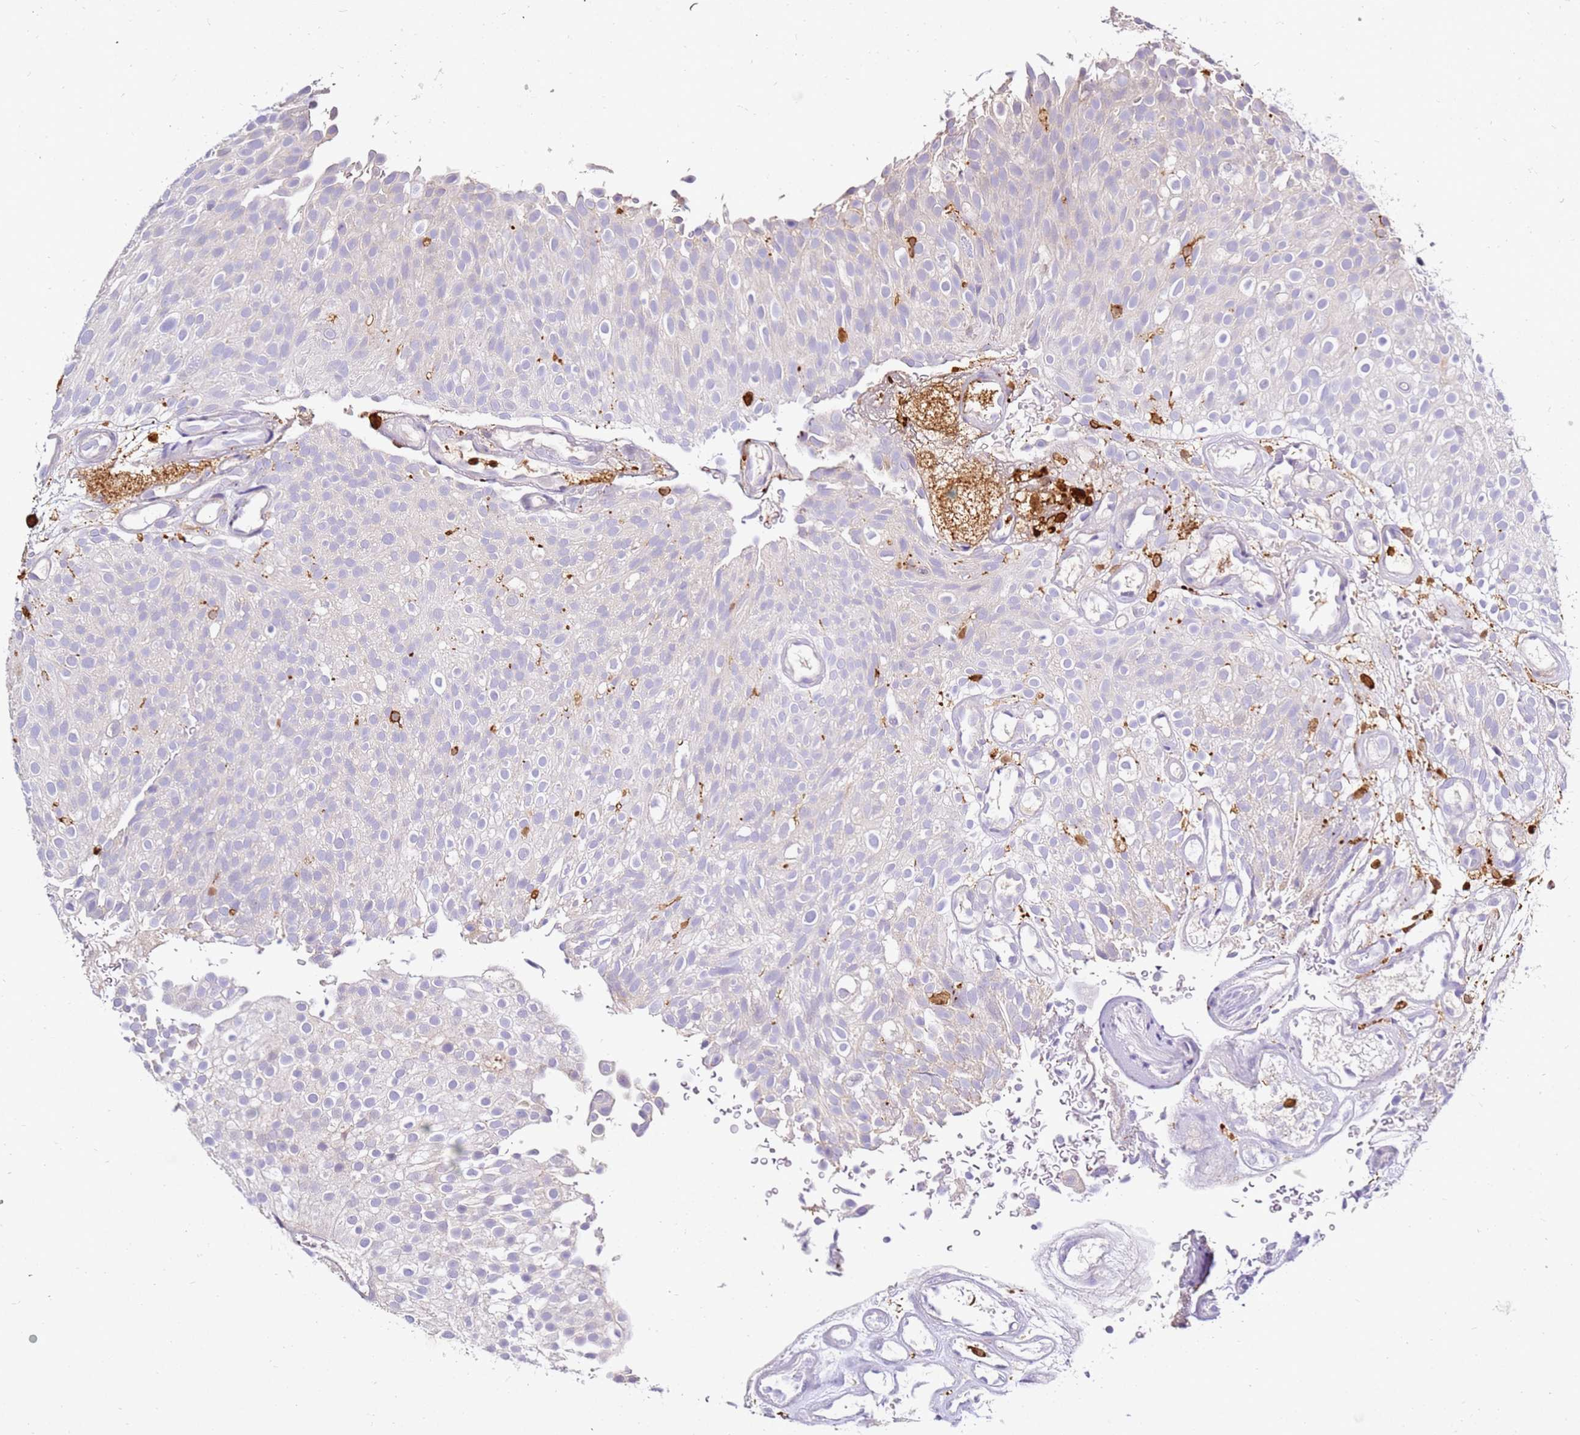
{"staining": {"intensity": "negative", "quantity": "none", "location": "none"}, "tissue": "urothelial cancer", "cell_type": "Tumor cells", "image_type": "cancer", "snomed": [{"axis": "morphology", "description": "Urothelial carcinoma, Low grade"}, {"axis": "topography", "description": "Urinary bladder"}], "caption": "Immunohistochemistry (IHC) of urothelial carcinoma (low-grade) exhibits no staining in tumor cells.", "gene": "CORO1A", "patient": {"sex": "male", "age": 78}}